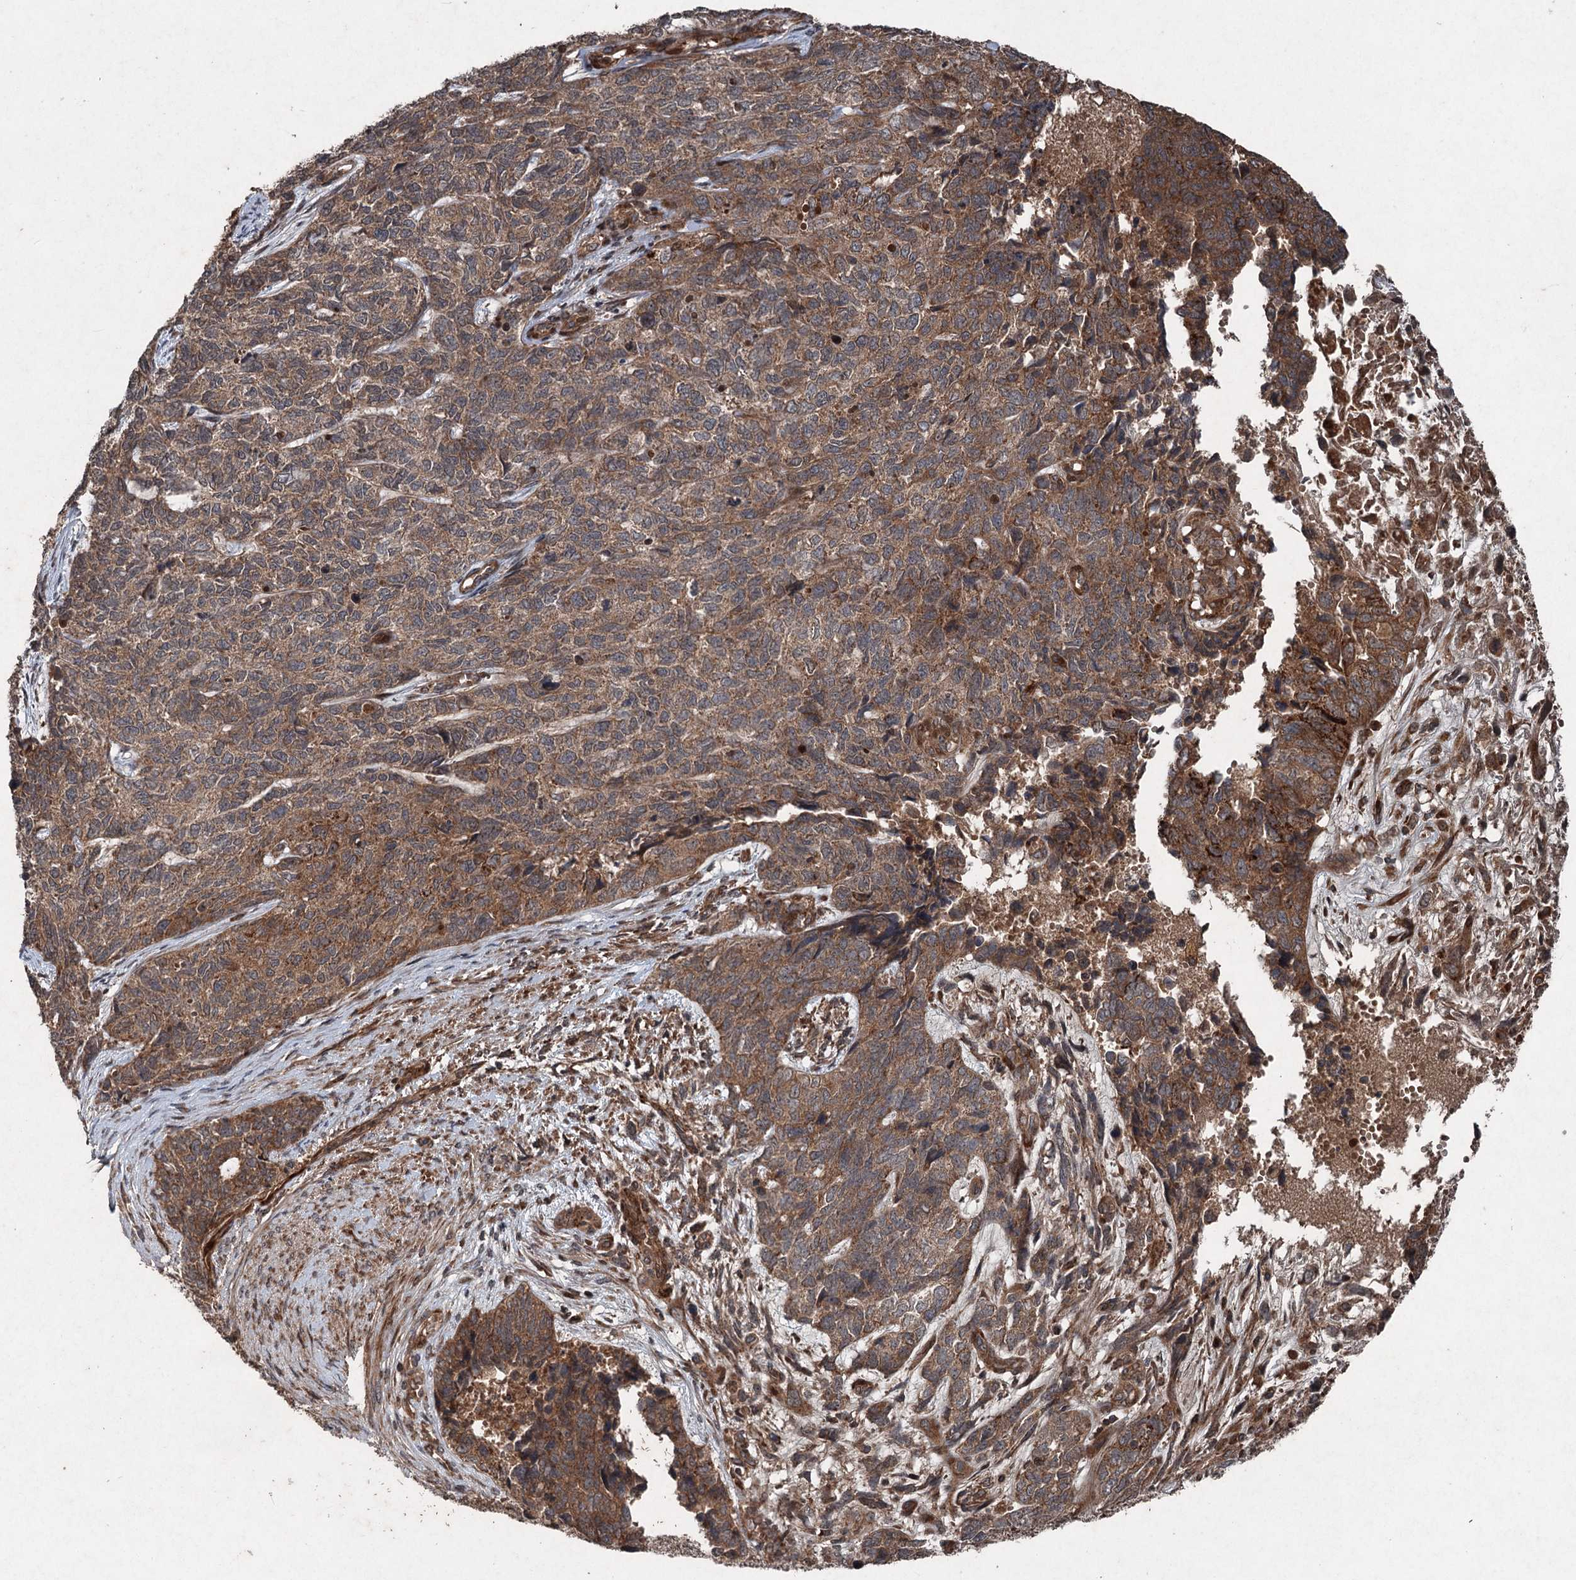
{"staining": {"intensity": "moderate", "quantity": ">75%", "location": "cytoplasmic/membranous"}, "tissue": "cervical cancer", "cell_type": "Tumor cells", "image_type": "cancer", "snomed": [{"axis": "morphology", "description": "Squamous cell carcinoma, NOS"}, {"axis": "topography", "description": "Cervix"}], "caption": "Immunohistochemistry (IHC) (DAB) staining of cervical cancer reveals moderate cytoplasmic/membranous protein positivity in about >75% of tumor cells.", "gene": "ALAS1", "patient": {"sex": "female", "age": 63}}